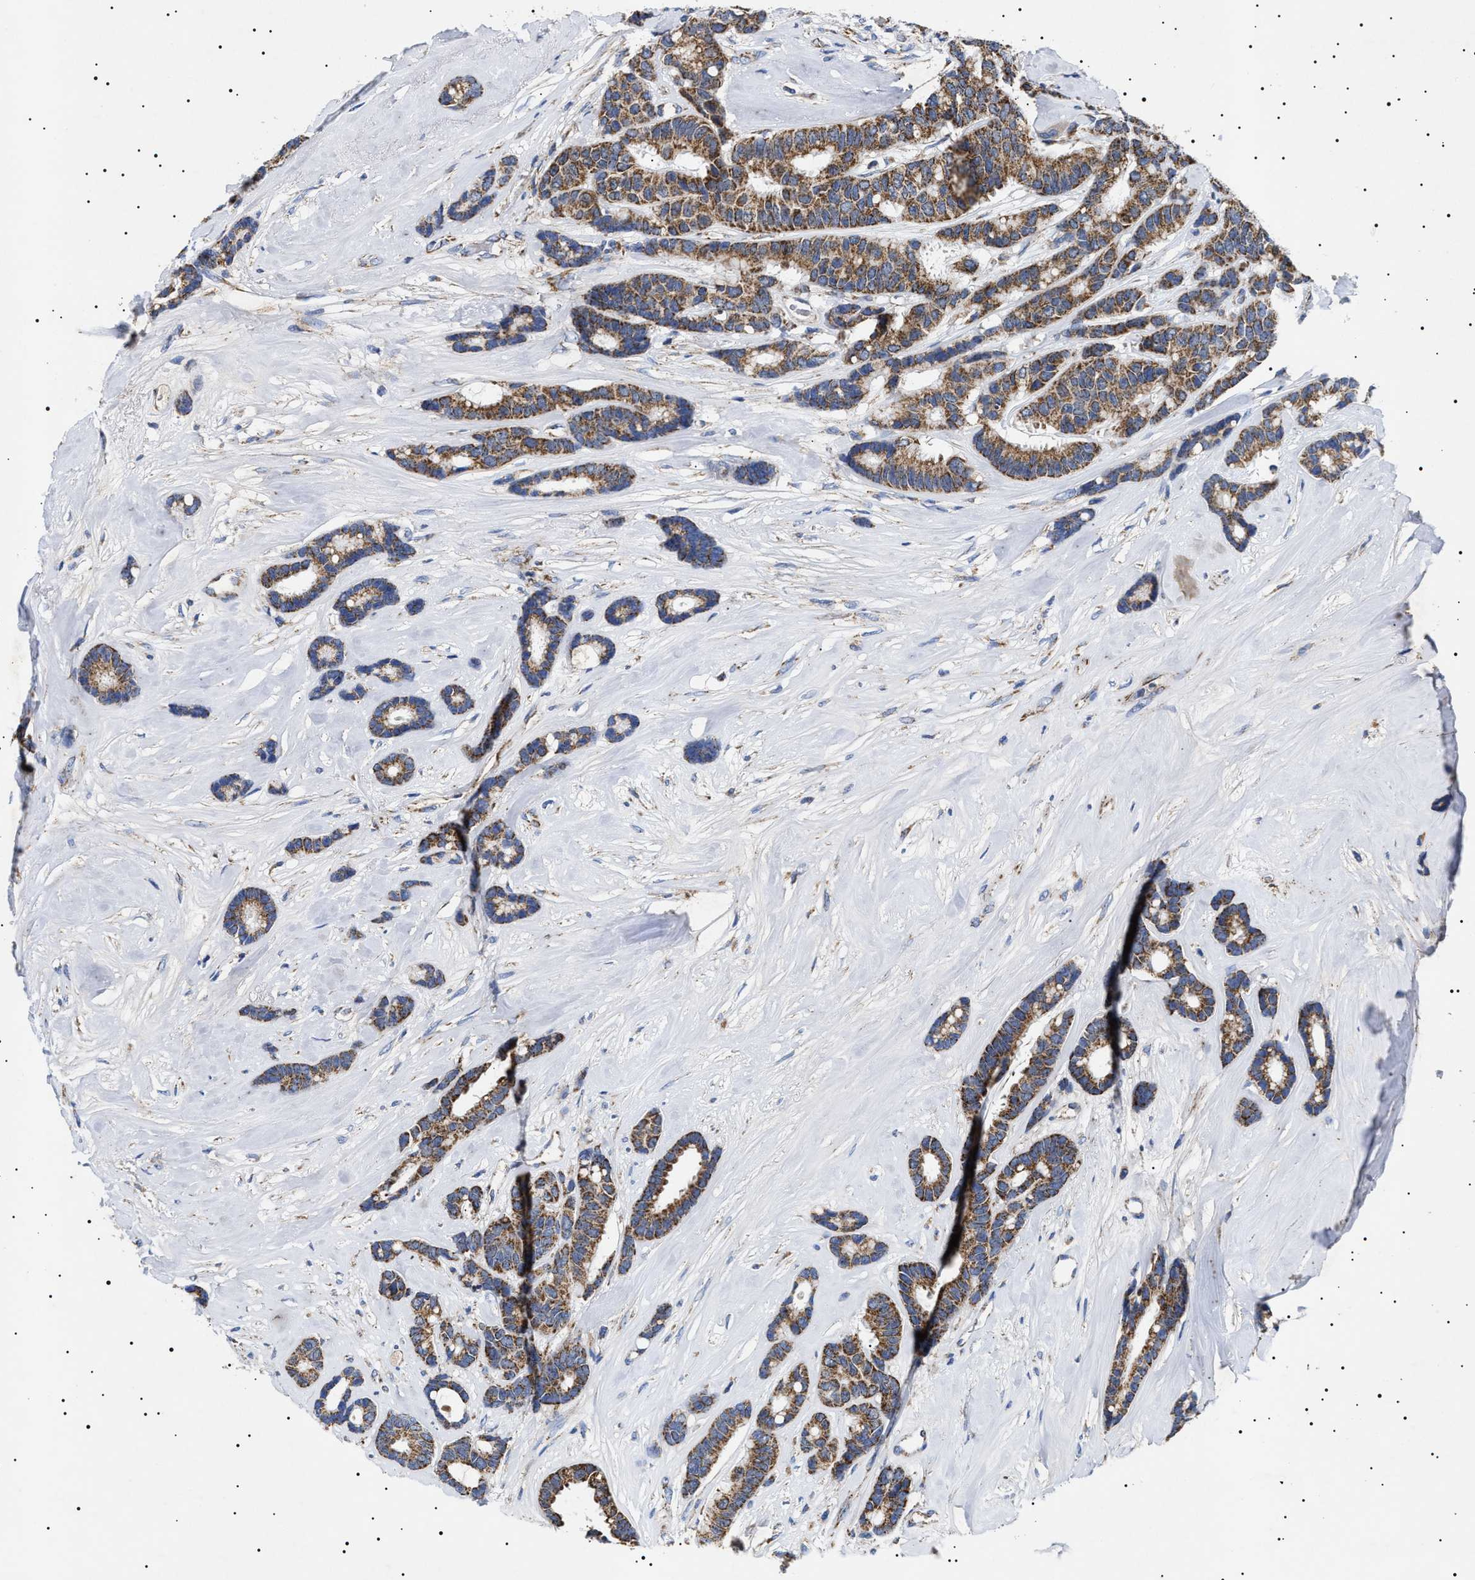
{"staining": {"intensity": "moderate", "quantity": ">75%", "location": "cytoplasmic/membranous"}, "tissue": "breast cancer", "cell_type": "Tumor cells", "image_type": "cancer", "snomed": [{"axis": "morphology", "description": "Duct carcinoma"}, {"axis": "topography", "description": "Breast"}], "caption": "High-power microscopy captured an IHC photomicrograph of infiltrating ductal carcinoma (breast), revealing moderate cytoplasmic/membranous positivity in approximately >75% of tumor cells. The staining was performed using DAB (3,3'-diaminobenzidine) to visualize the protein expression in brown, while the nuclei were stained in blue with hematoxylin (Magnification: 20x).", "gene": "CHRDL2", "patient": {"sex": "female", "age": 87}}